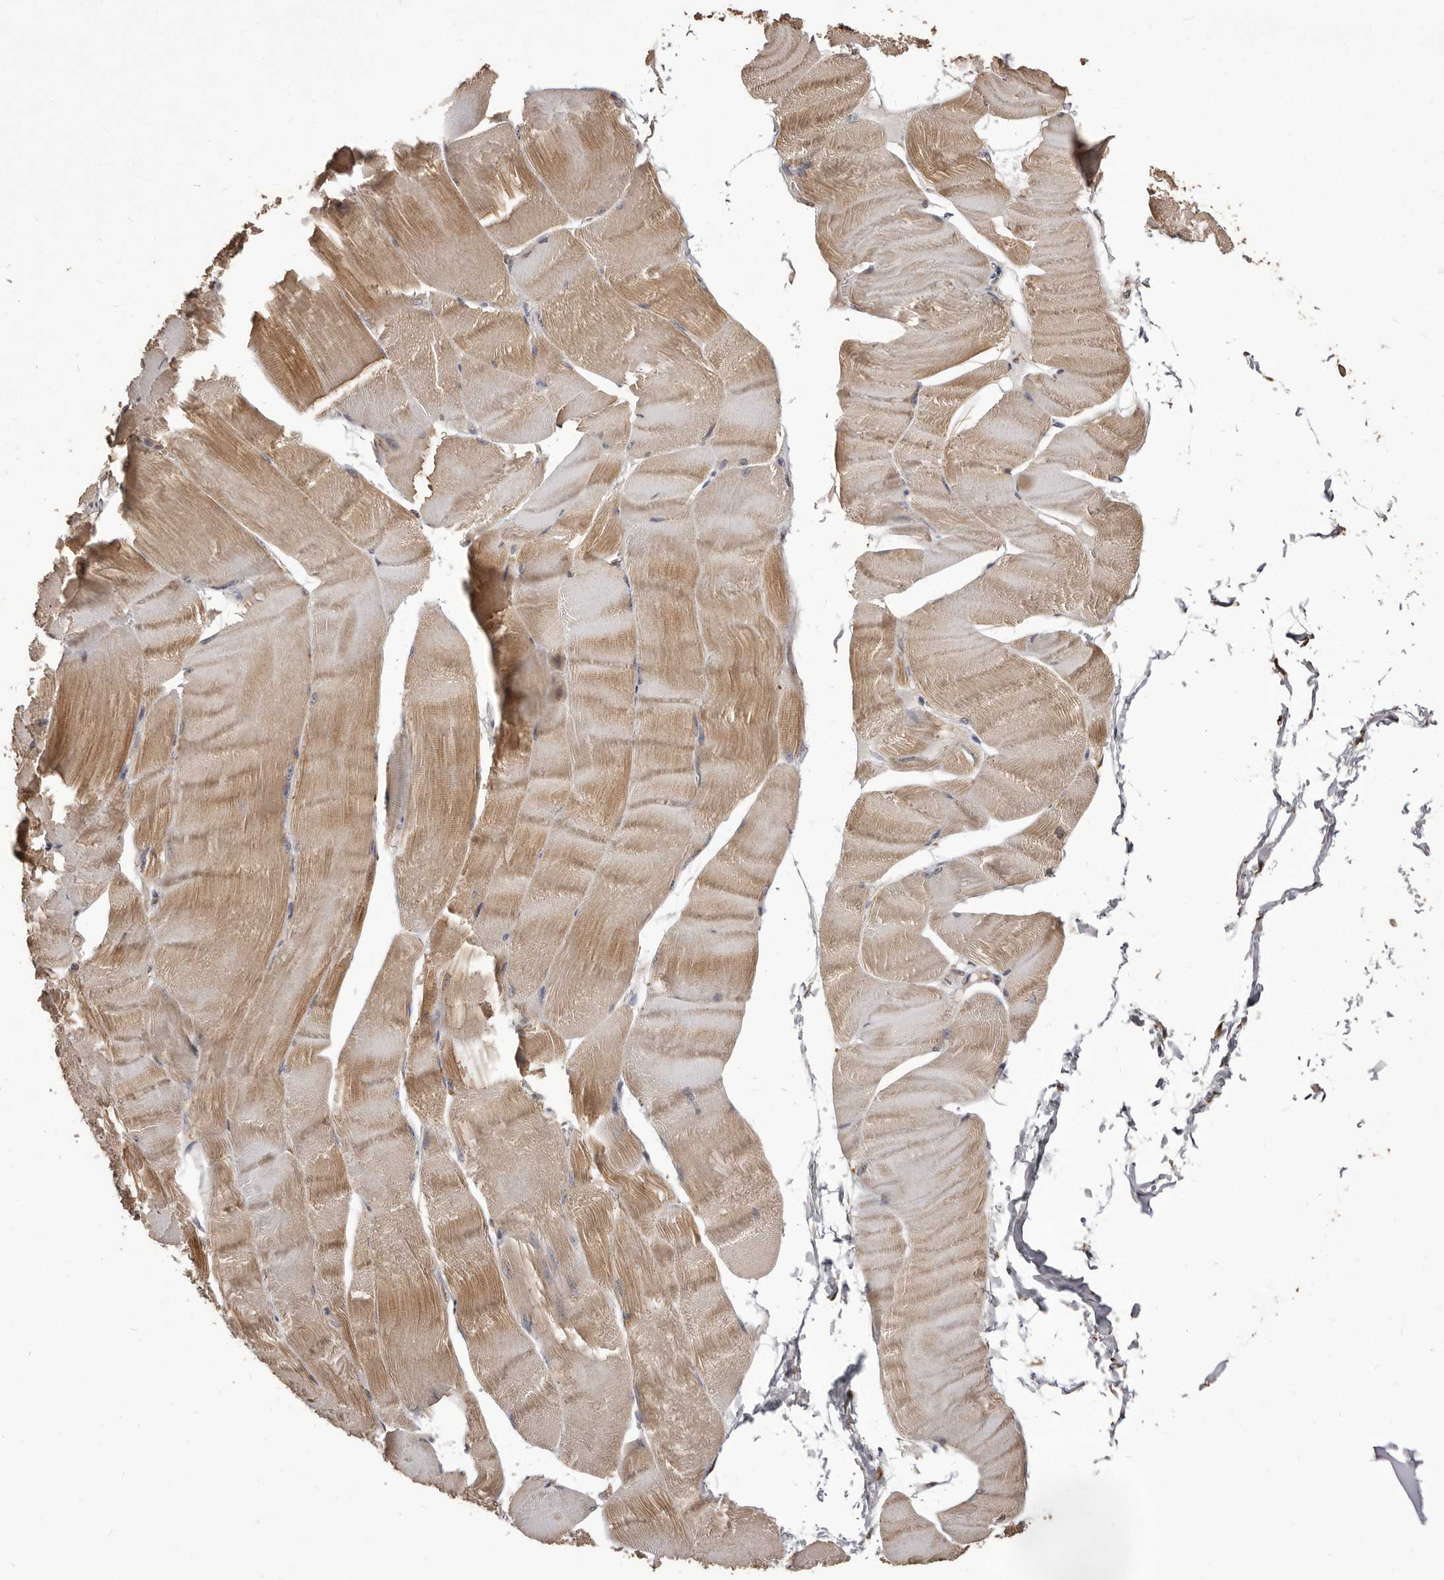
{"staining": {"intensity": "moderate", "quantity": "25%-75%", "location": "cytoplasmic/membranous"}, "tissue": "skeletal muscle", "cell_type": "Myocytes", "image_type": "normal", "snomed": [{"axis": "morphology", "description": "Normal tissue, NOS"}, {"axis": "morphology", "description": "Basal cell carcinoma"}, {"axis": "topography", "description": "Skeletal muscle"}], "caption": "A histopathology image showing moderate cytoplasmic/membranous staining in about 25%-75% of myocytes in benign skeletal muscle, as visualized by brown immunohistochemical staining.", "gene": "ALPK1", "patient": {"sex": "female", "age": 64}}